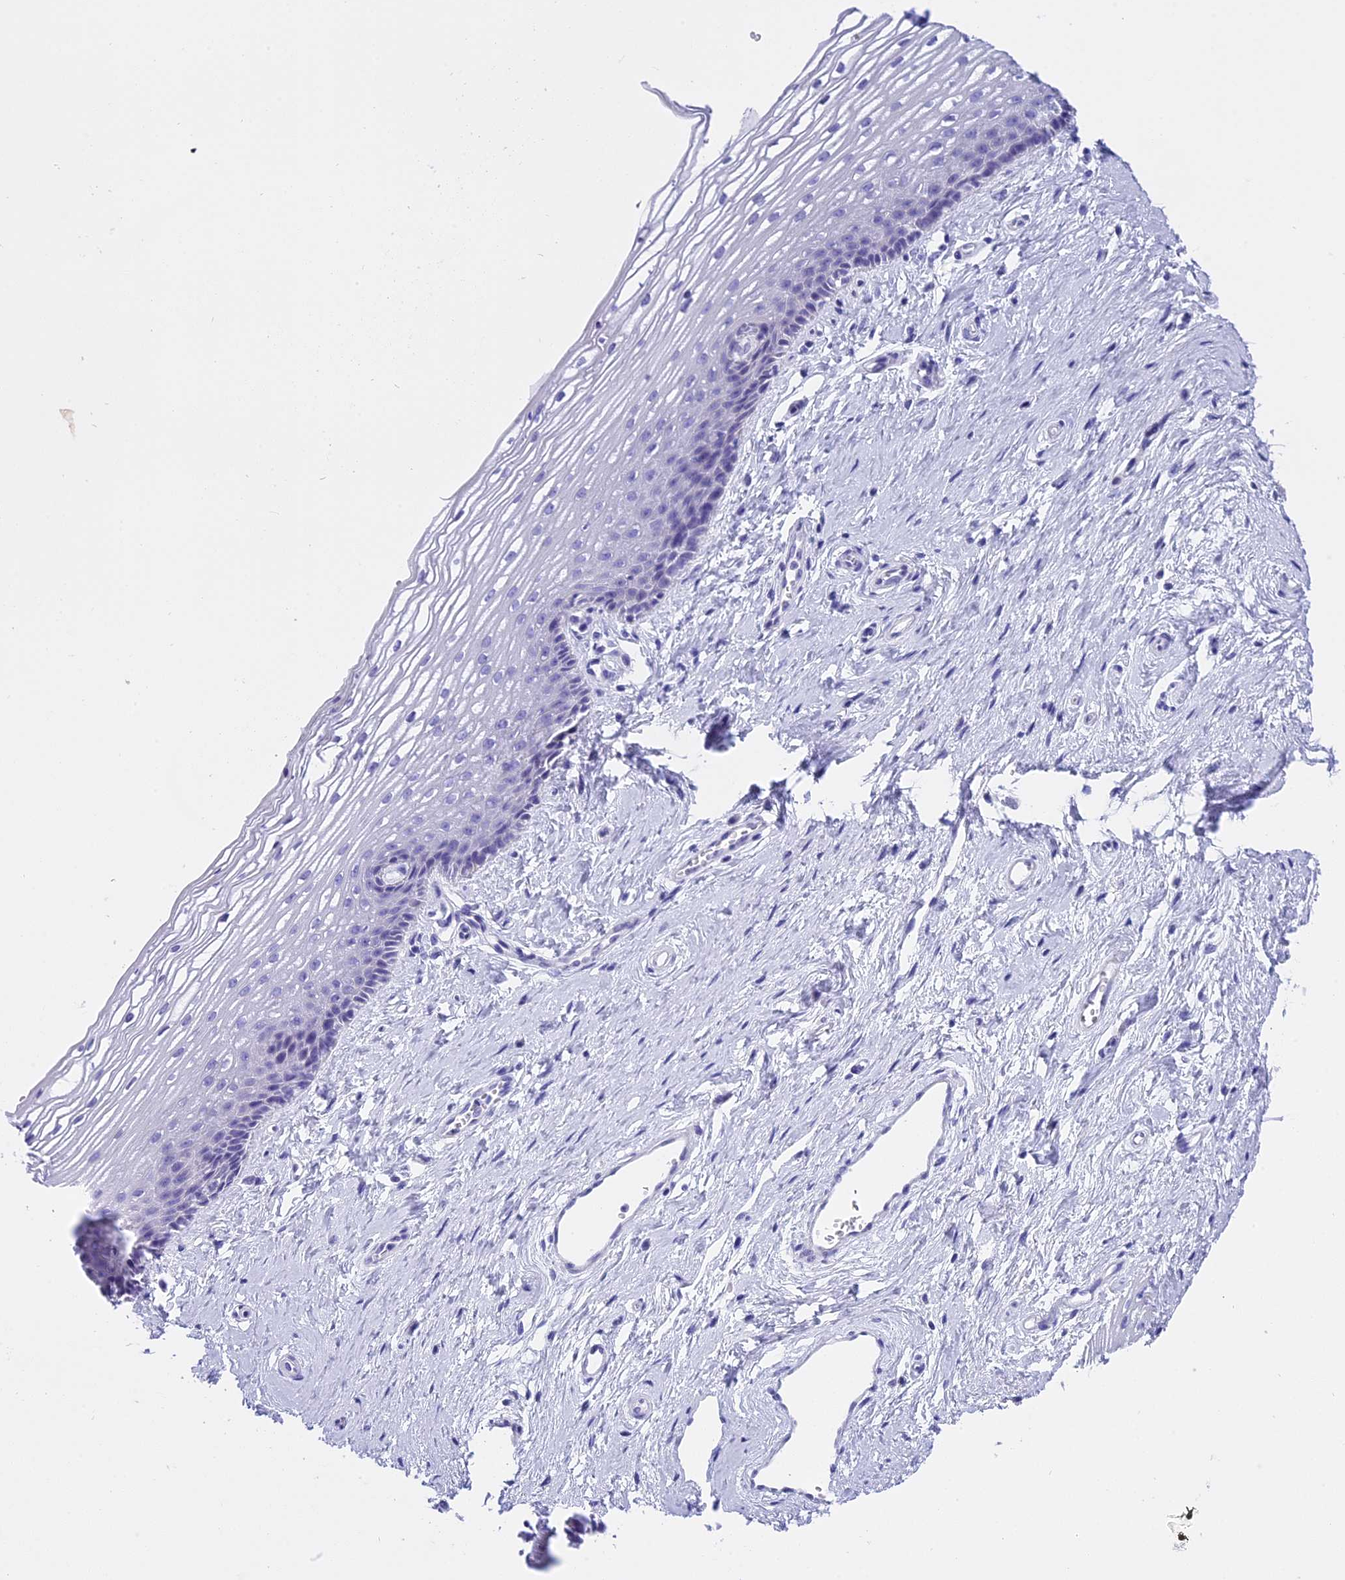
{"staining": {"intensity": "negative", "quantity": "none", "location": "none"}, "tissue": "vagina", "cell_type": "Squamous epithelial cells", "image_type": "normal", "snomed": [{"axis": "morphology", "description": "Normal tissue, NOS"}, {"axis": "topography", "description": "Vagina"}], "caption": "The micrograph shows no staining of squamous epithelial cells in unremarkable vagina.", "gene": "KCTD14", "patient": {"sex": "female", "age": 46}}